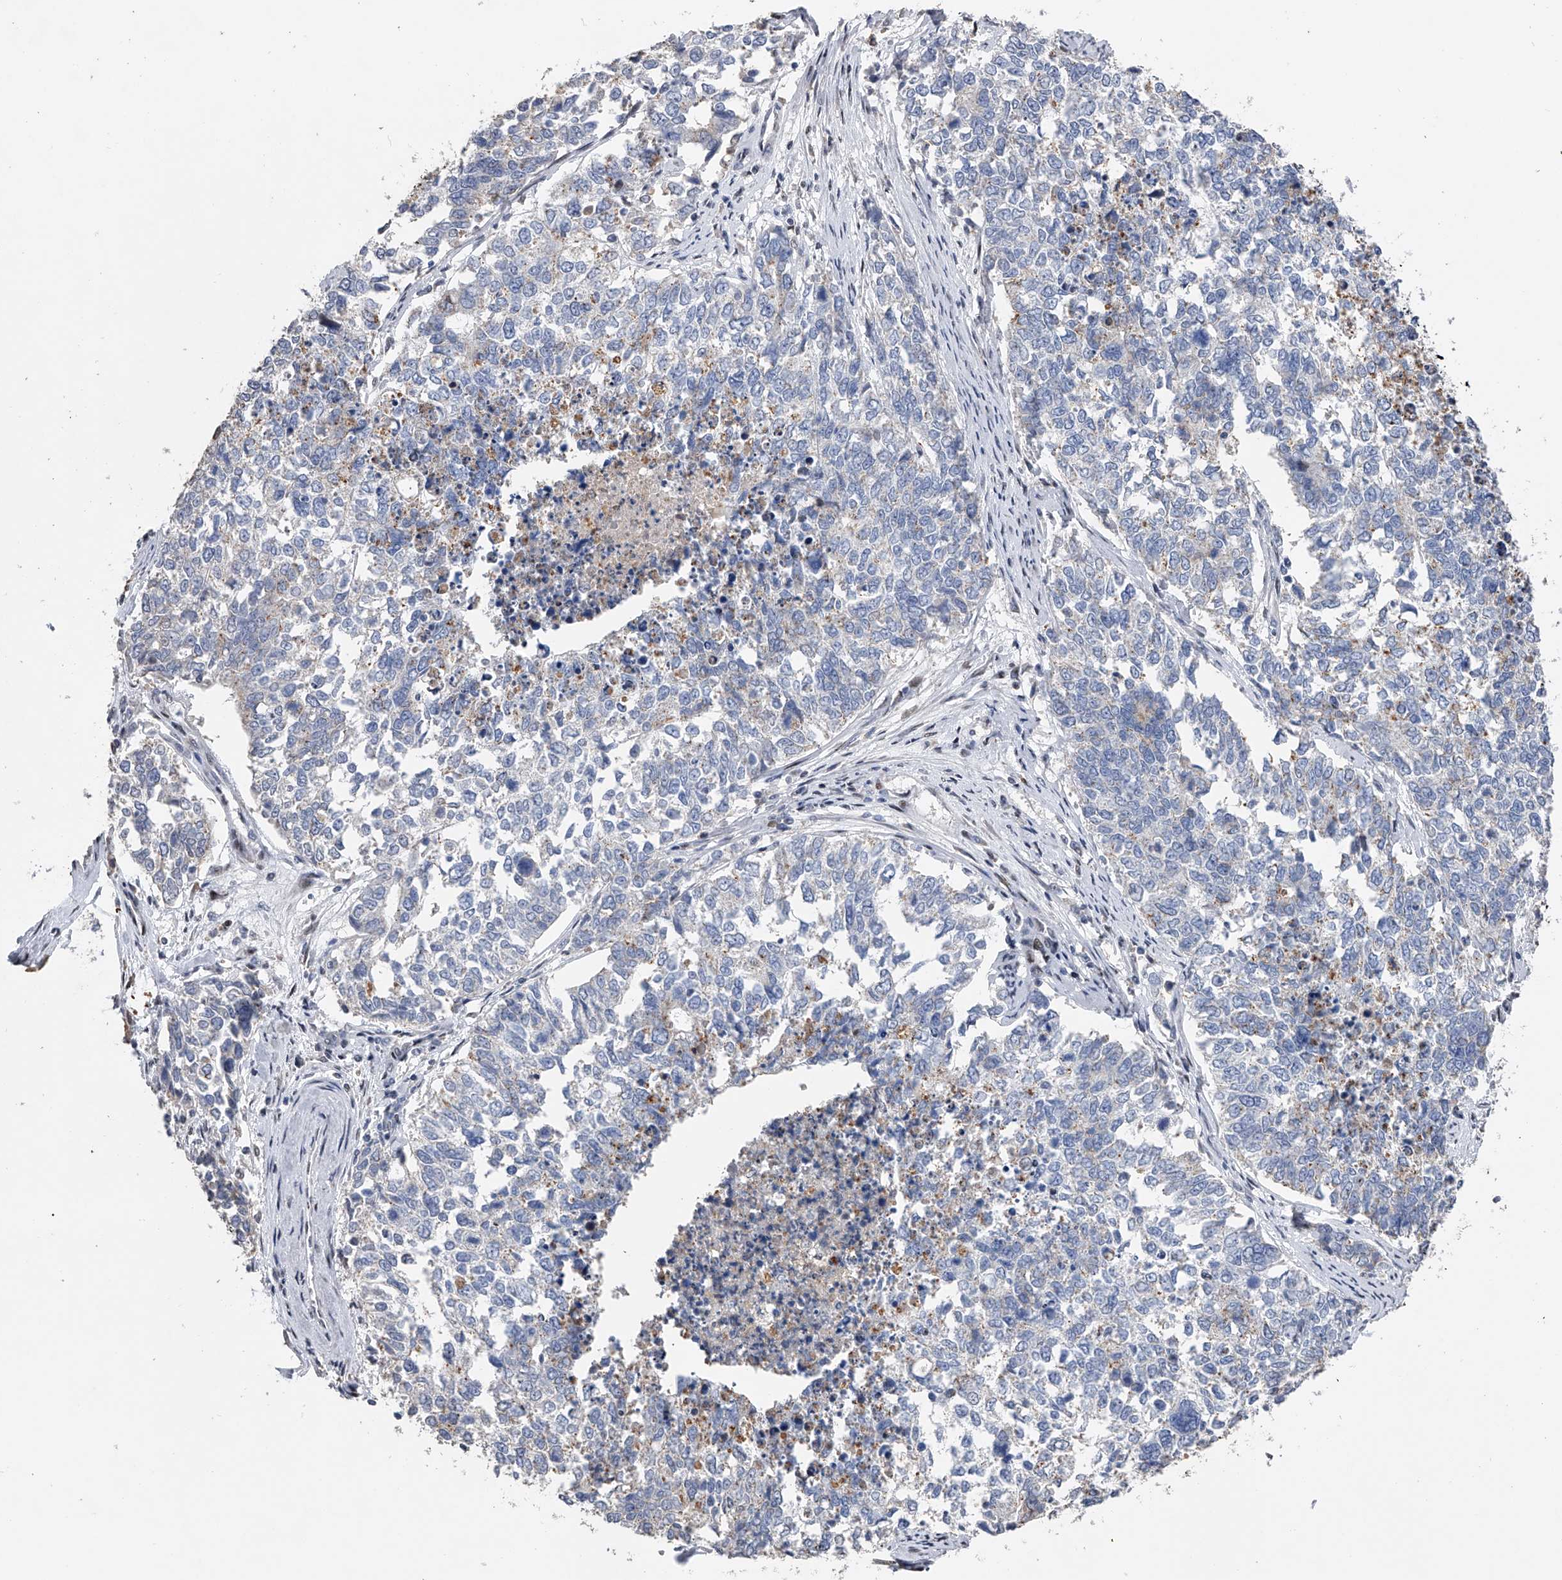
{"staining": {"intensity": "weak", "quantity": "<25%", "location": "nuclear"}, "tissue": "cervical cancer", "cell_type": "Tumor cells", "image_type": "cancer", "snomed": [{"axis": "morphology", "description": "Squamous cell carcinoma, NOS"}, {"axis": "topography", "description": "Cervix"}], "caption": "Immunohistochemical staining of cervical squamous cell carcinoma exhibits no significant staining in tumor cells.", "gene": "RWDD2A", "patient": {"sex": "female", "age": 63}}